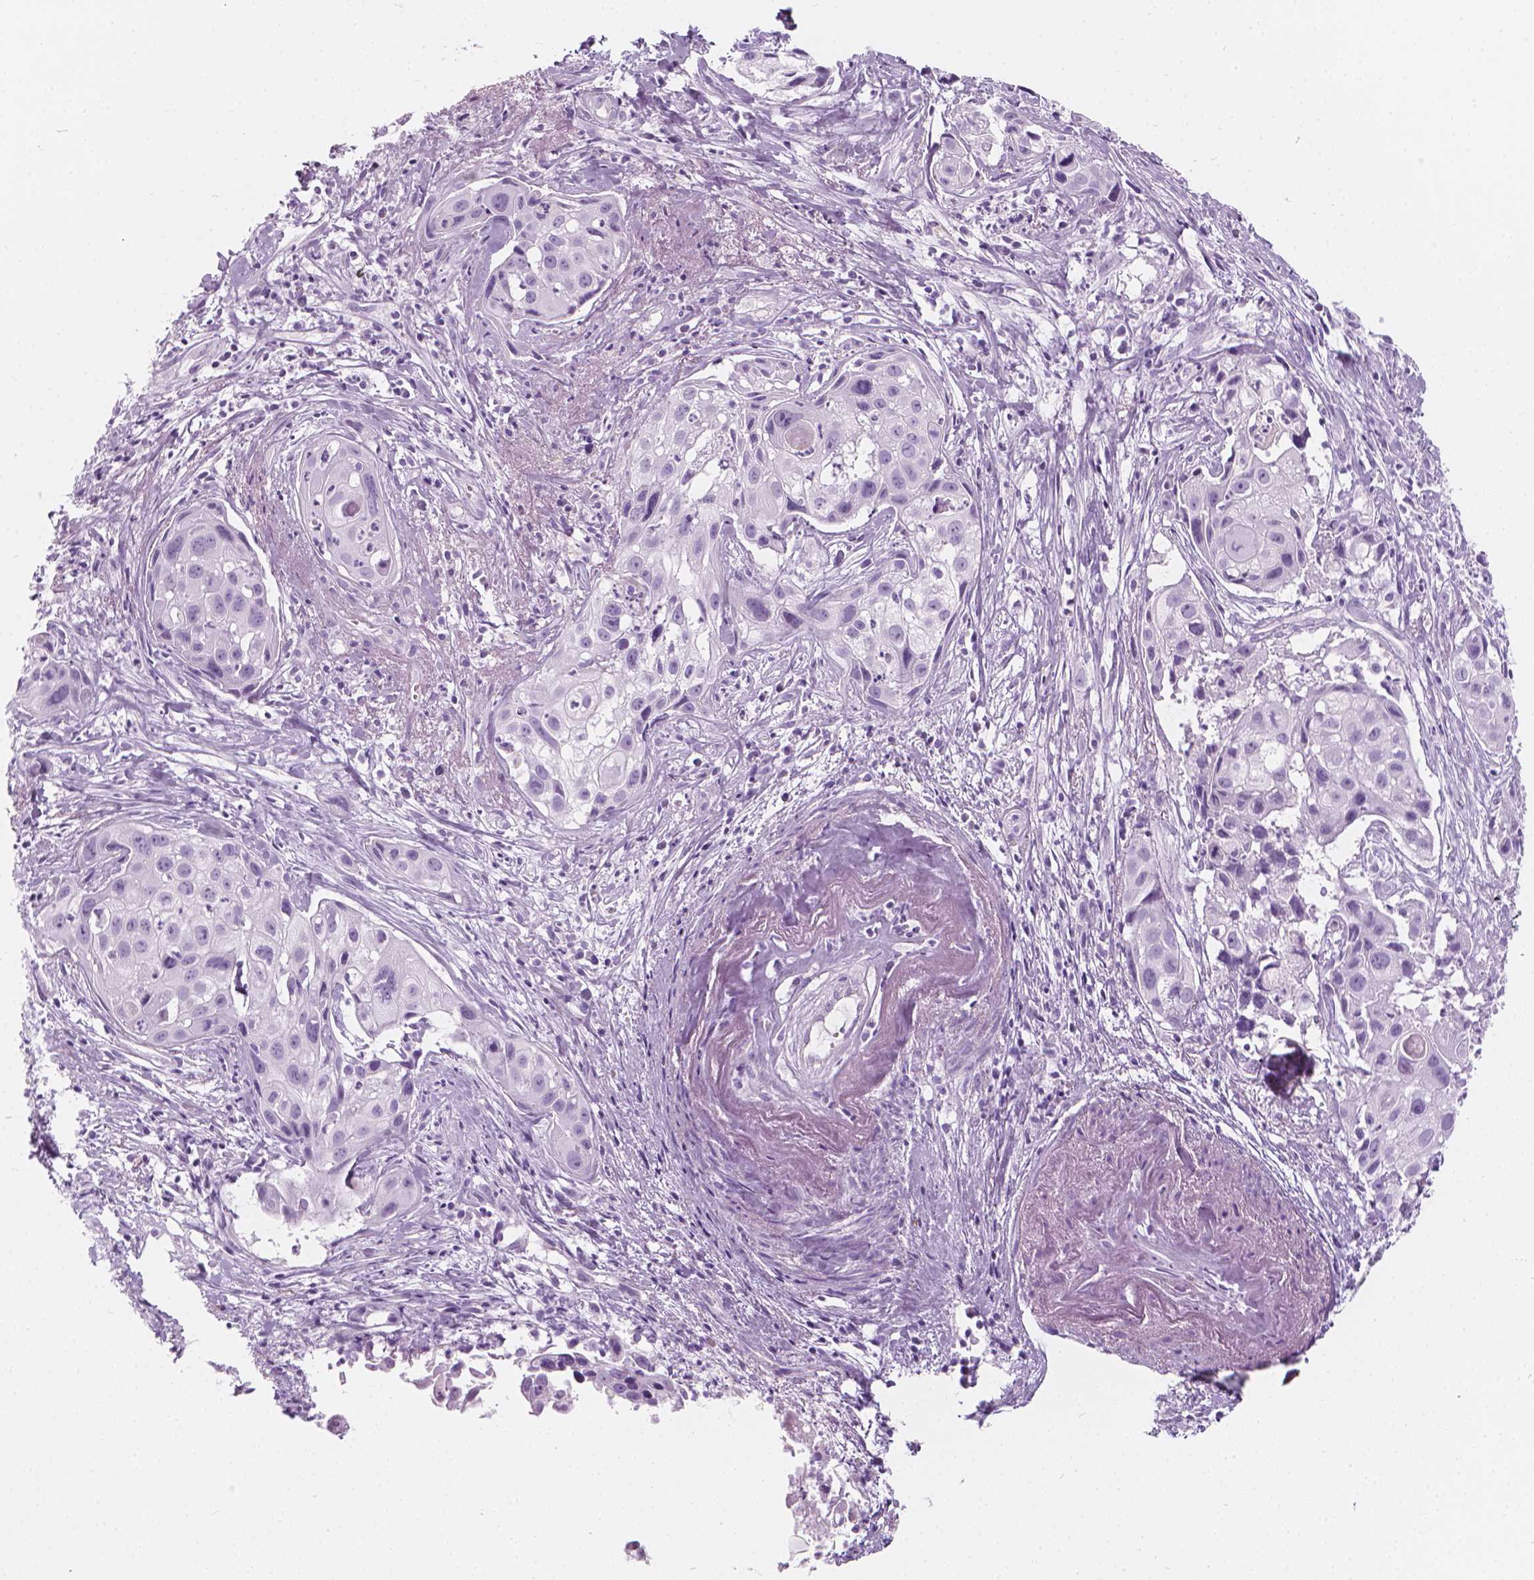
{"staining": {"intensity": "negative", "quantity": "none", "location": "none"}, "tissue": "cervical cancer", "cell_type": "Tumor cells", "image_type": "cancer", "snomed": [{"axis": "morphology", "description": "Squamous cell carcinoma, NOS"}, {"axis": "topography", "description": "Cervix"}], "caption": "Immunohistochemical staining of squamous cell carcinoma (cervical) exhibits no significant staining in tumor cells.", "gene": "SCG3", "patient": {"sex": "female", "age": 53}}